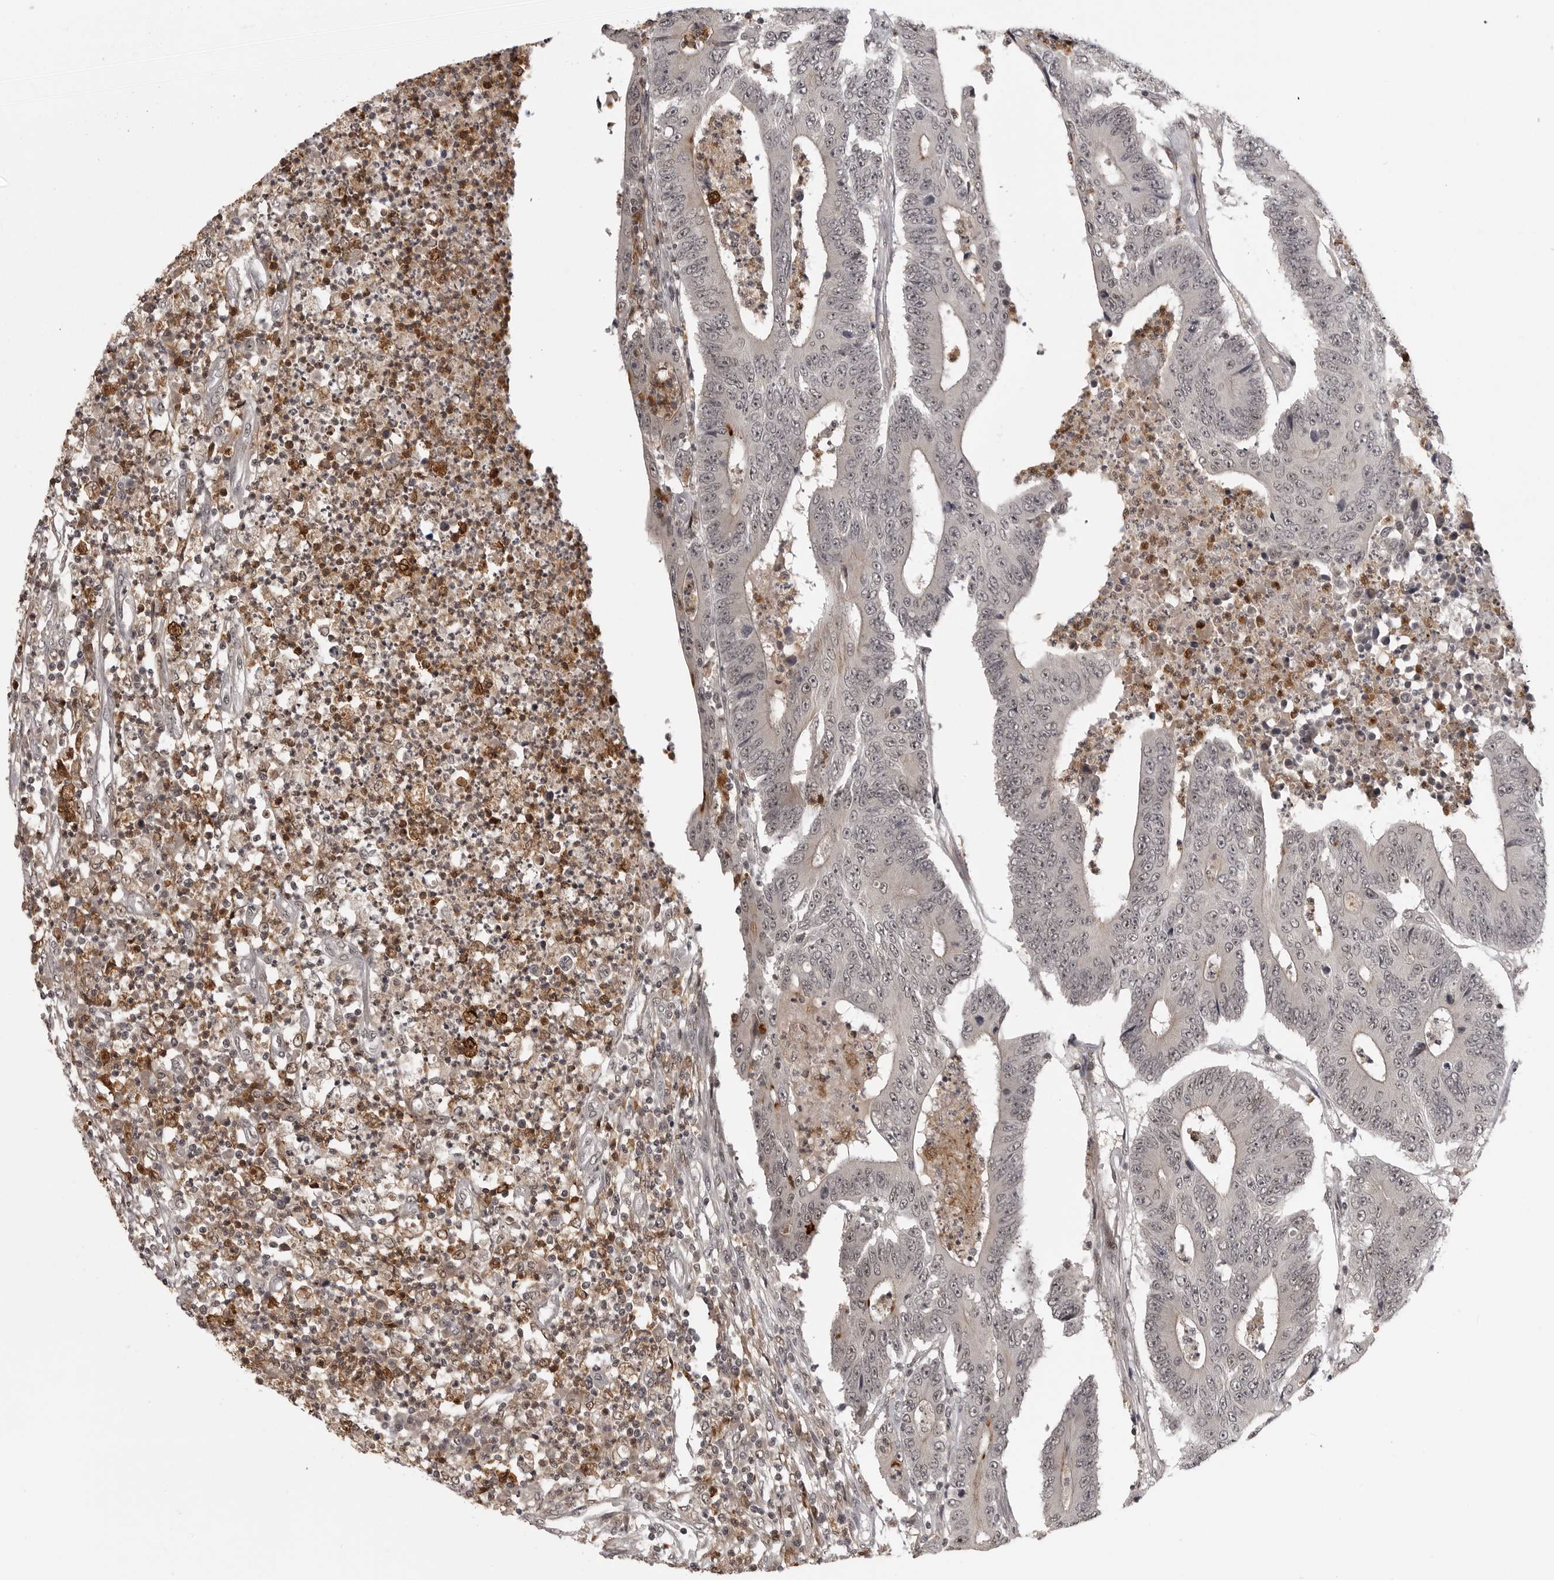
{"staining": {"intensity": "negative", "quantity": "none", "location": "none"}, "tissue": "colorectal cancer", "cell_type": "Tumor cells", "image_type": "cancer", "snomed": [{"axis": "morphology", "description": "Adenocarcinoma, NOS"}, {"axis": "topography", "description": "Colon"}], "caption": "Human colorectal cancer (adenocarcinoma) stained for a protein using immunohistochemistry demonstrates no positivity in tumor cells.", "gene": "PEG3", "patient": {"sex": "male", "age": 83}}